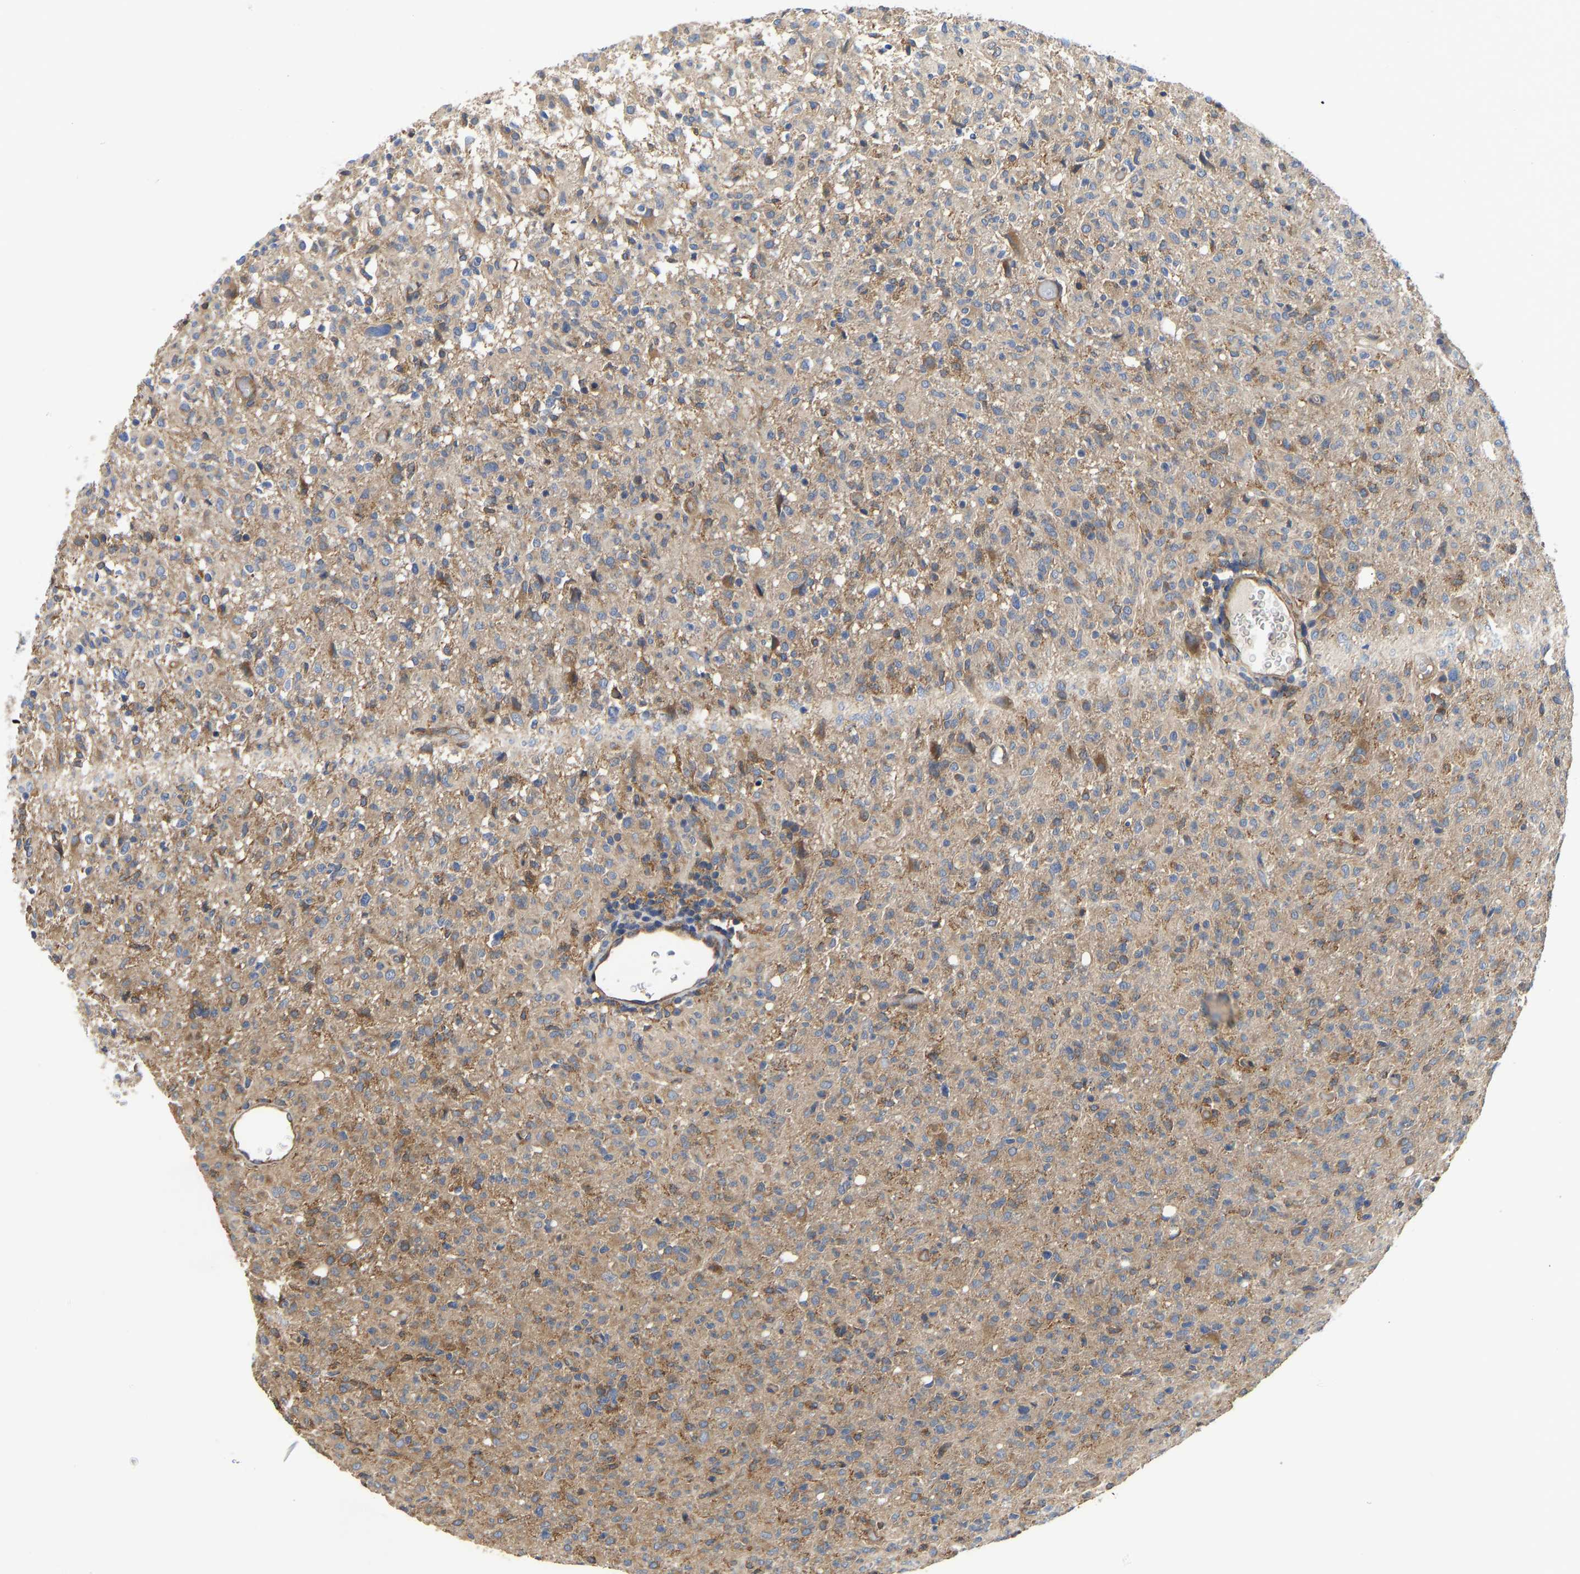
{"staining": {"intensity": "moderate", "quantity": "25%-75%", "location": "cytoplasmic/membranous"}, "tissue": "glioma", "cell_type": "Tumor cells", "image_type": "cancer", "snomed": [{"axis": "morphology", "description": "Glioma, malignant, High grade"}, {"axis": "topography", "description": "Brain"}], "caption": "This is an image of immunohistochemistry (IHC) staining of glioma, which shows moderate positivity in the cytoplasmic/membranous of tumor cells.", "gene": "FLNB", "patient": {"sex": "female", "age": 57}}